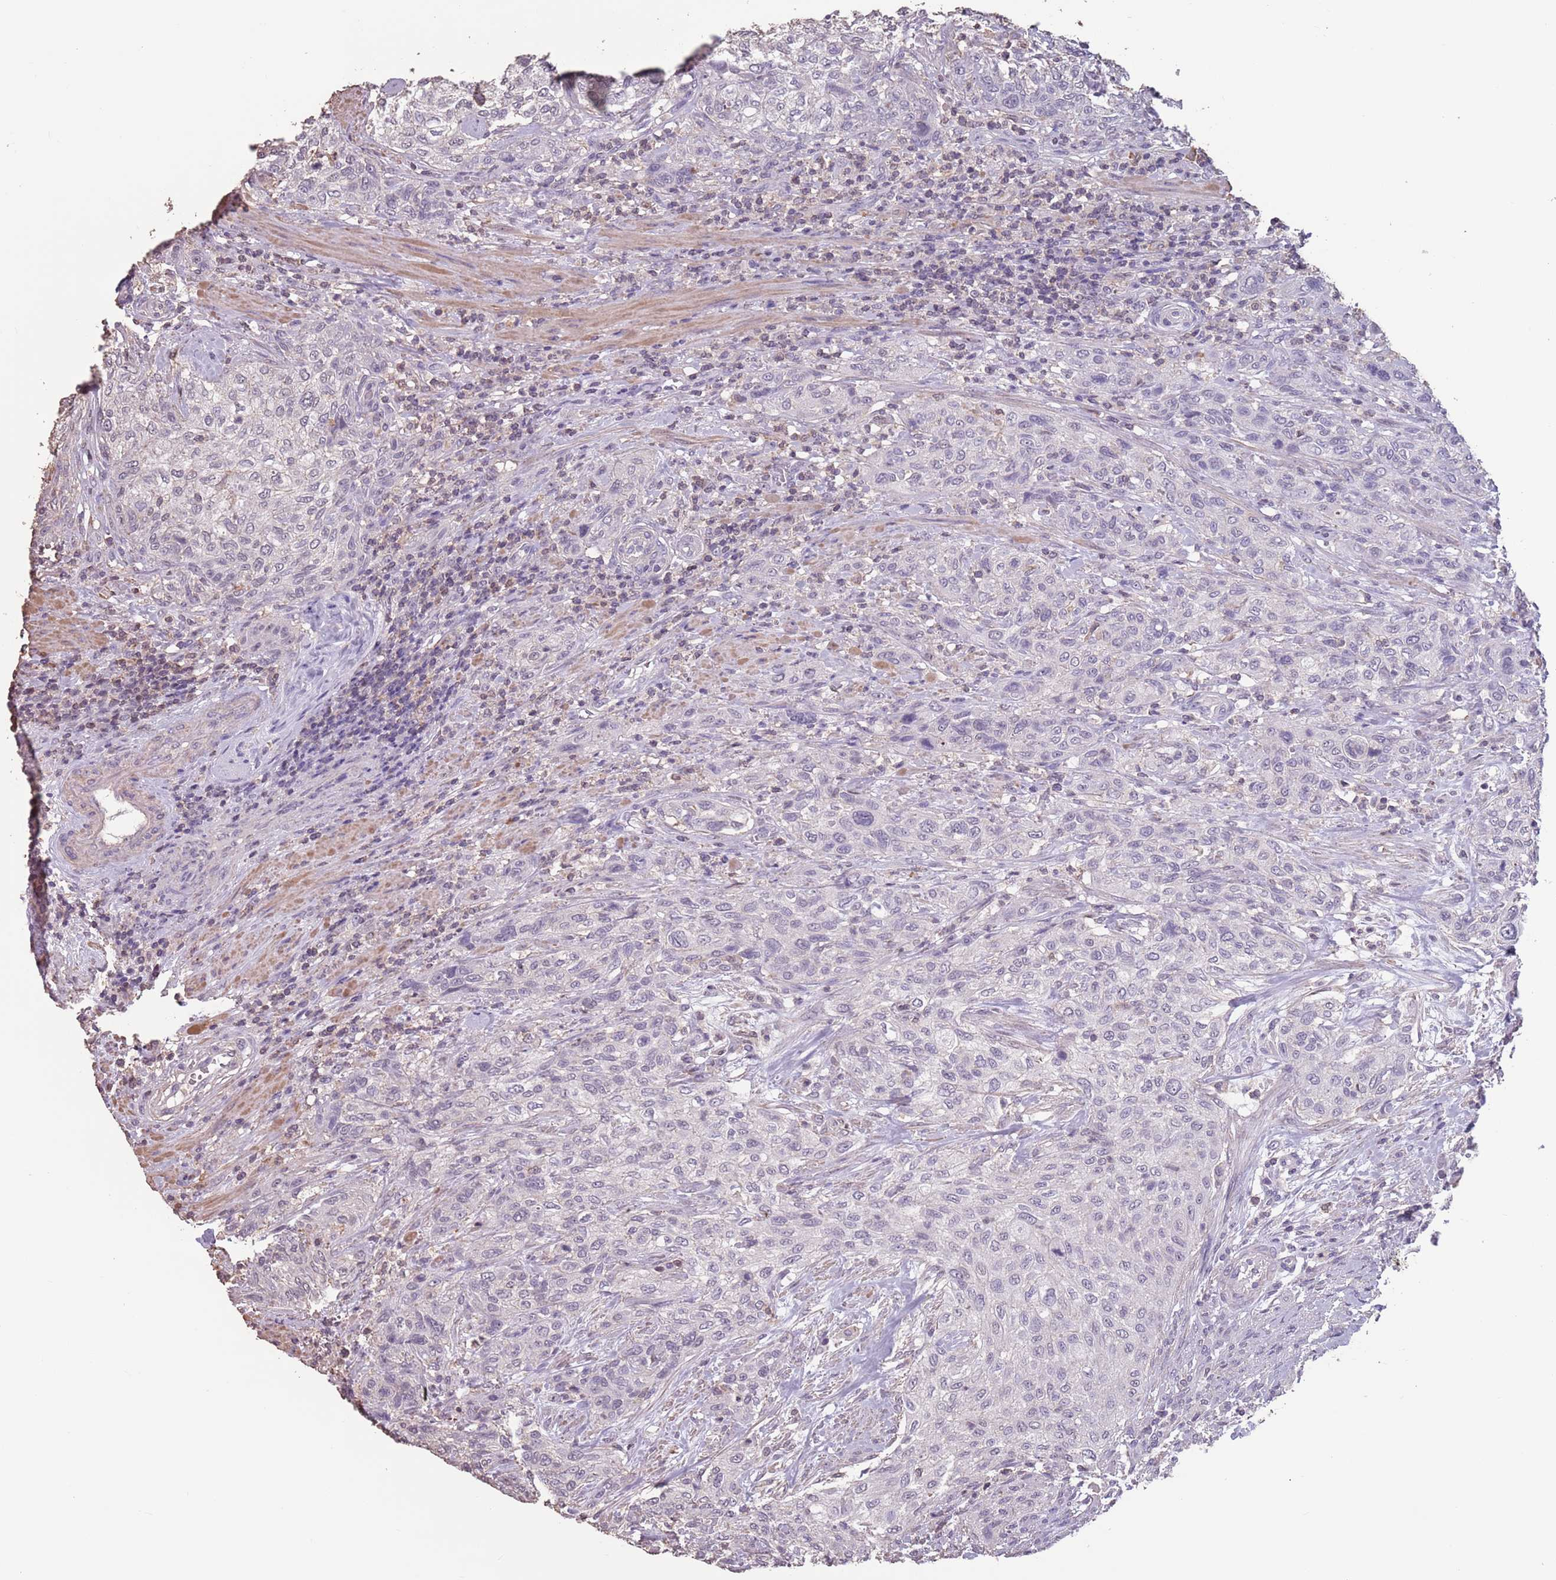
{"staining": {"intensity": "negative", "quantity": "none", "location": "none"}, "tissue": "urothelial cancer", "cell_type": "Tumor cells", "image_type": "cancer", "snomed": [{"axis": "morphology", "description": "Normal tissue, NOS"}, {"axis": "morphology", "description": "Urothelial carcinoma, NOS"}, {"axis": "topography", "description": "Urinary bladder"}, {"axis": "topography", "description": "Peripheral nerve tissue"}], "caption": "Tumor cells show no significant staining in transitional cell carcinoma.", "gene": "SUN5", "patient": {"sex": "male", "age": 35}}